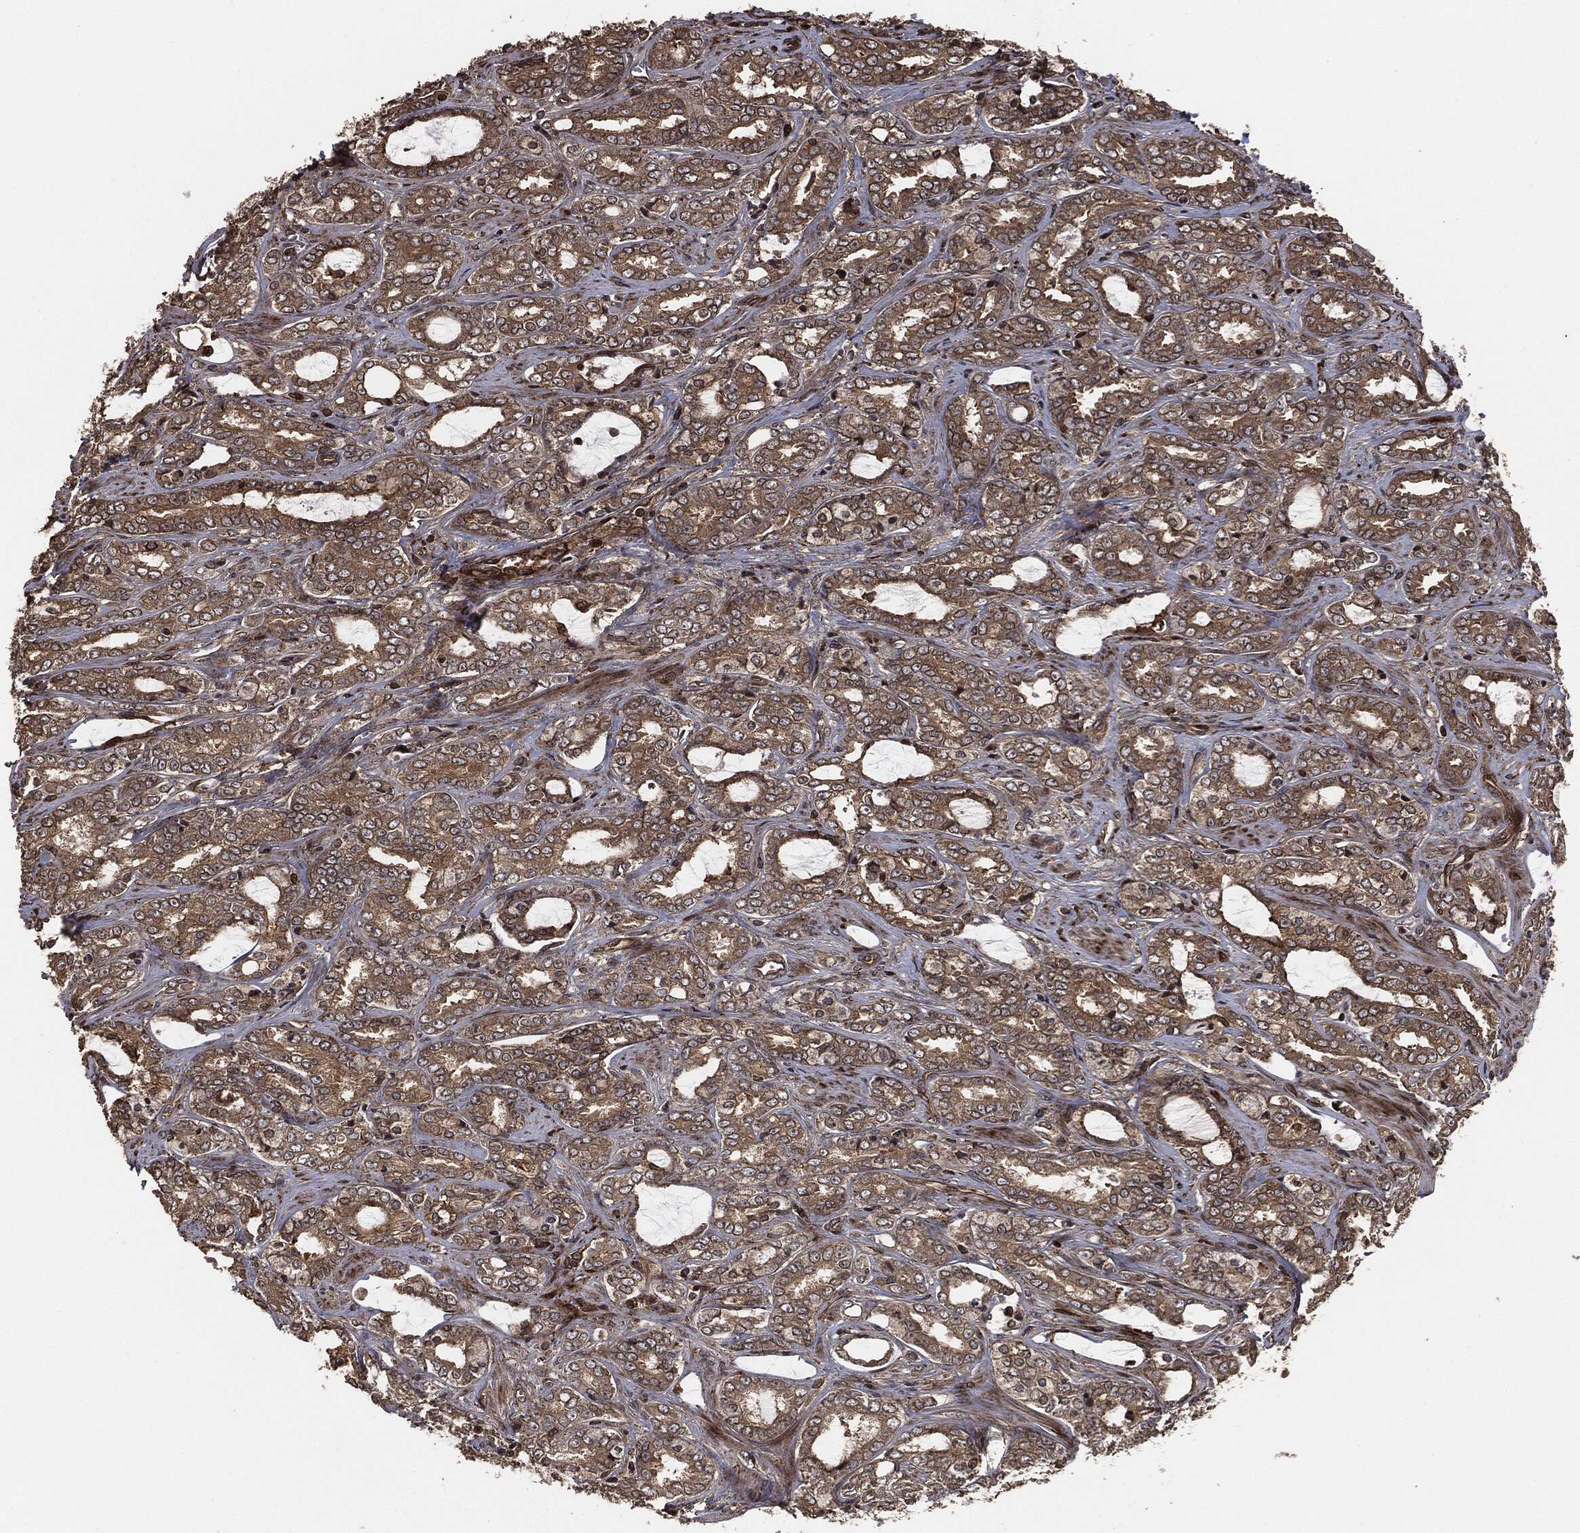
{"staining": {"intensity": "moderate", "quantity": ">75%", "location": "cytoplasmic/membranous"}, "tissue": "prostate cancer", "cell_type": "Tumor cells", "image_type": "cancer", "snomed": [{"axis": "morphology", "description": "Adenocarcinoma, Medium grade"}, {"axis": "topography", "description": "Prostate"}], "caption": "Prostate medium-grade adenocarcinoma stained with immunohistochemistry (IHC) reveals moderate cytoplasmic/membranous expression in about >75% of tumor cells.", "gene": "IFIT1", "patient": {"sex": "male", "age": 71}}